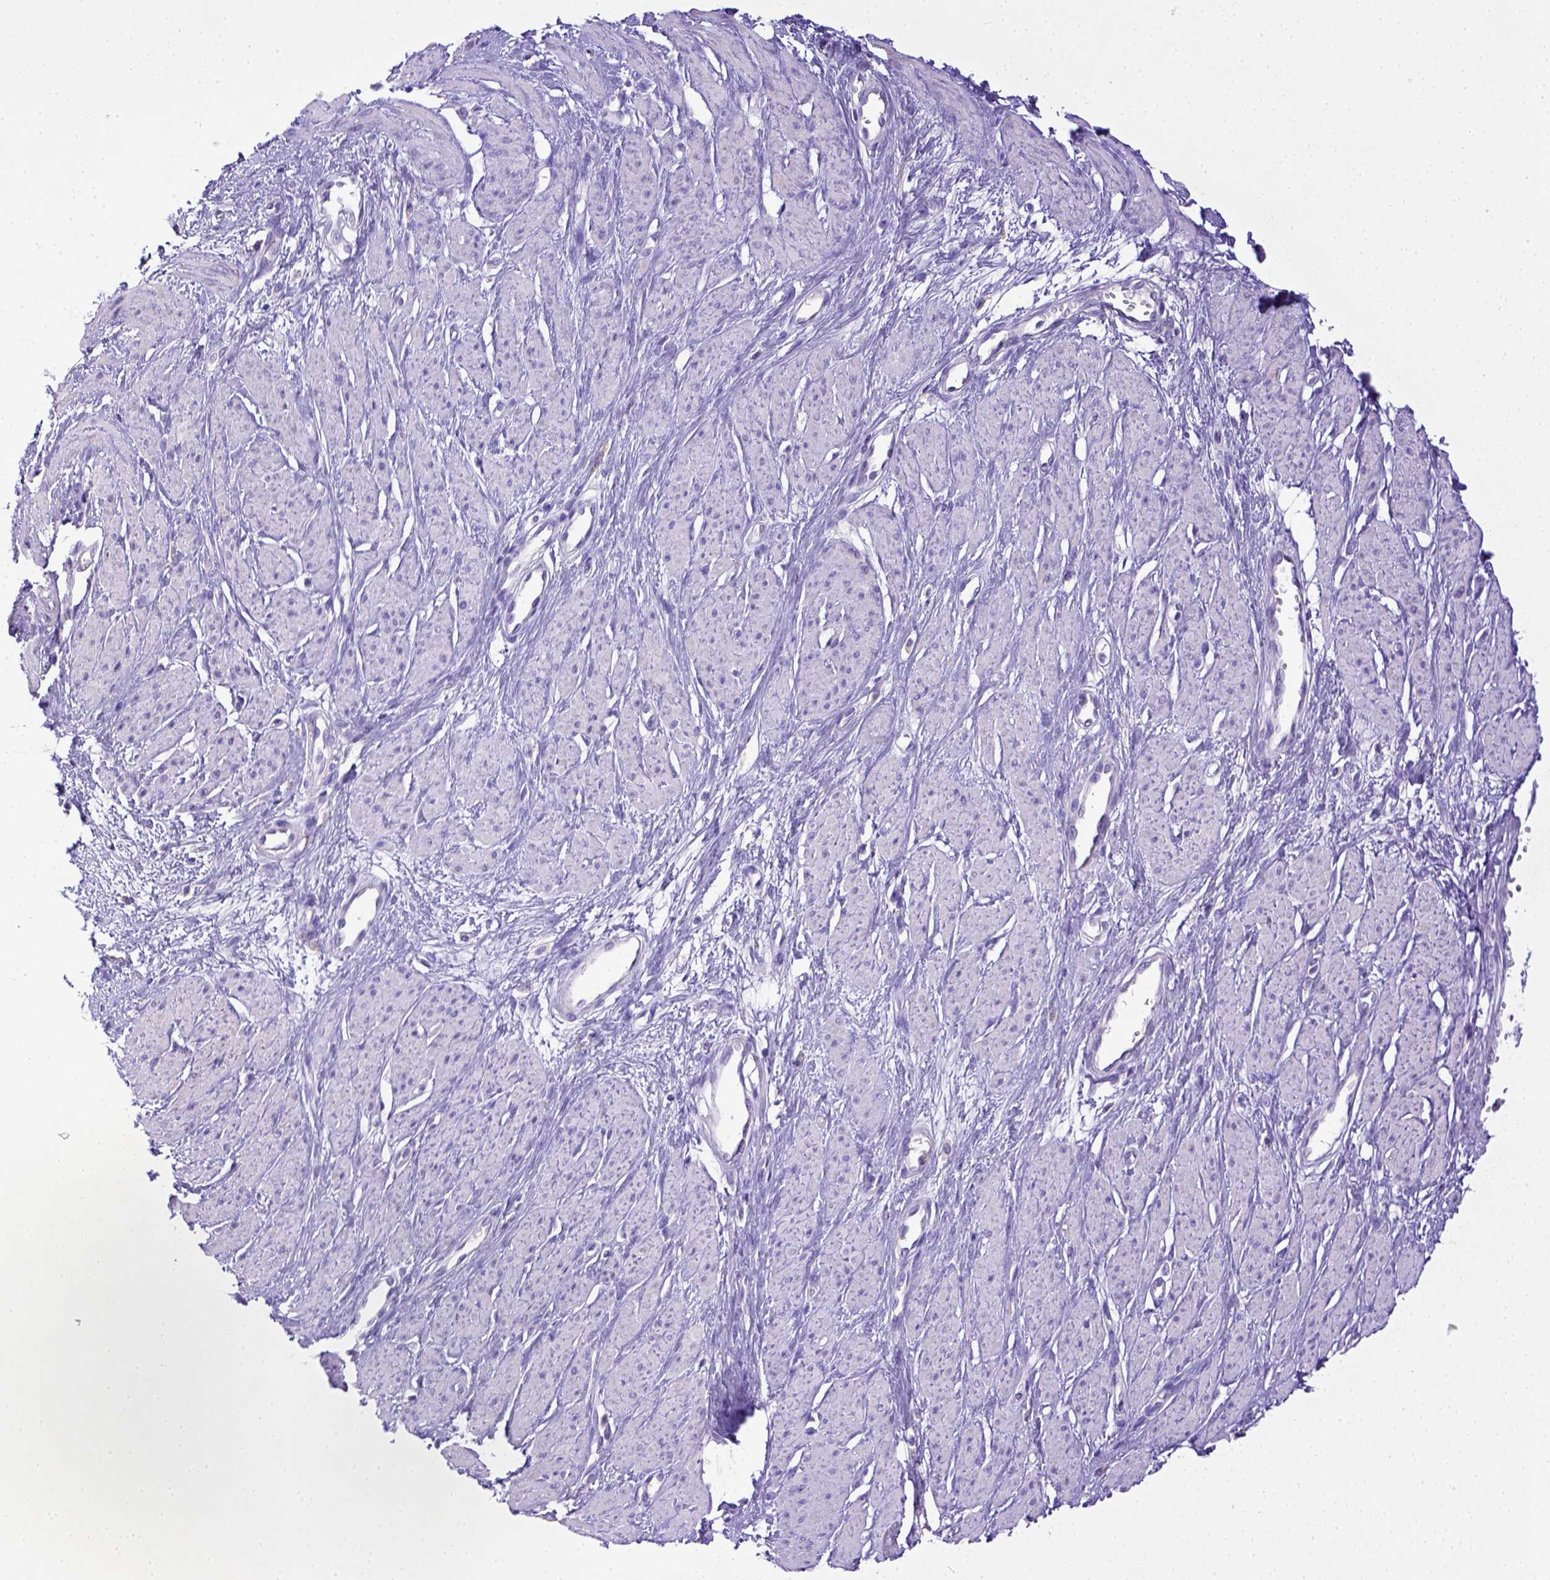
{"staining": {"intensity": "negative", "quantity": "none", "location": "none"}, "tissue": "smooth muscle", "cell_type": "Smooth muscle cells", "image_type": "normal", "snomed": [{"axis": "morphology", "description": "Normal tissue, NOS"}, {"axis": "topography", "description": "Smooth muscle"}, {"axis": "topography", "description": "Uterus"}], "caption": "Immunohistochemical staining of unremarkable smooth muscle demonstrates no significant expression in smooth muscle cells. The staining was performed using DAB (3,3'-diaminobenzidine) to visualize the protein expression in brown, while the nuclei were stained in blue with hematoxylin (Magnification: 20x).", "gene": "CD40", "patient": {"sex": "female", "age": 39}}